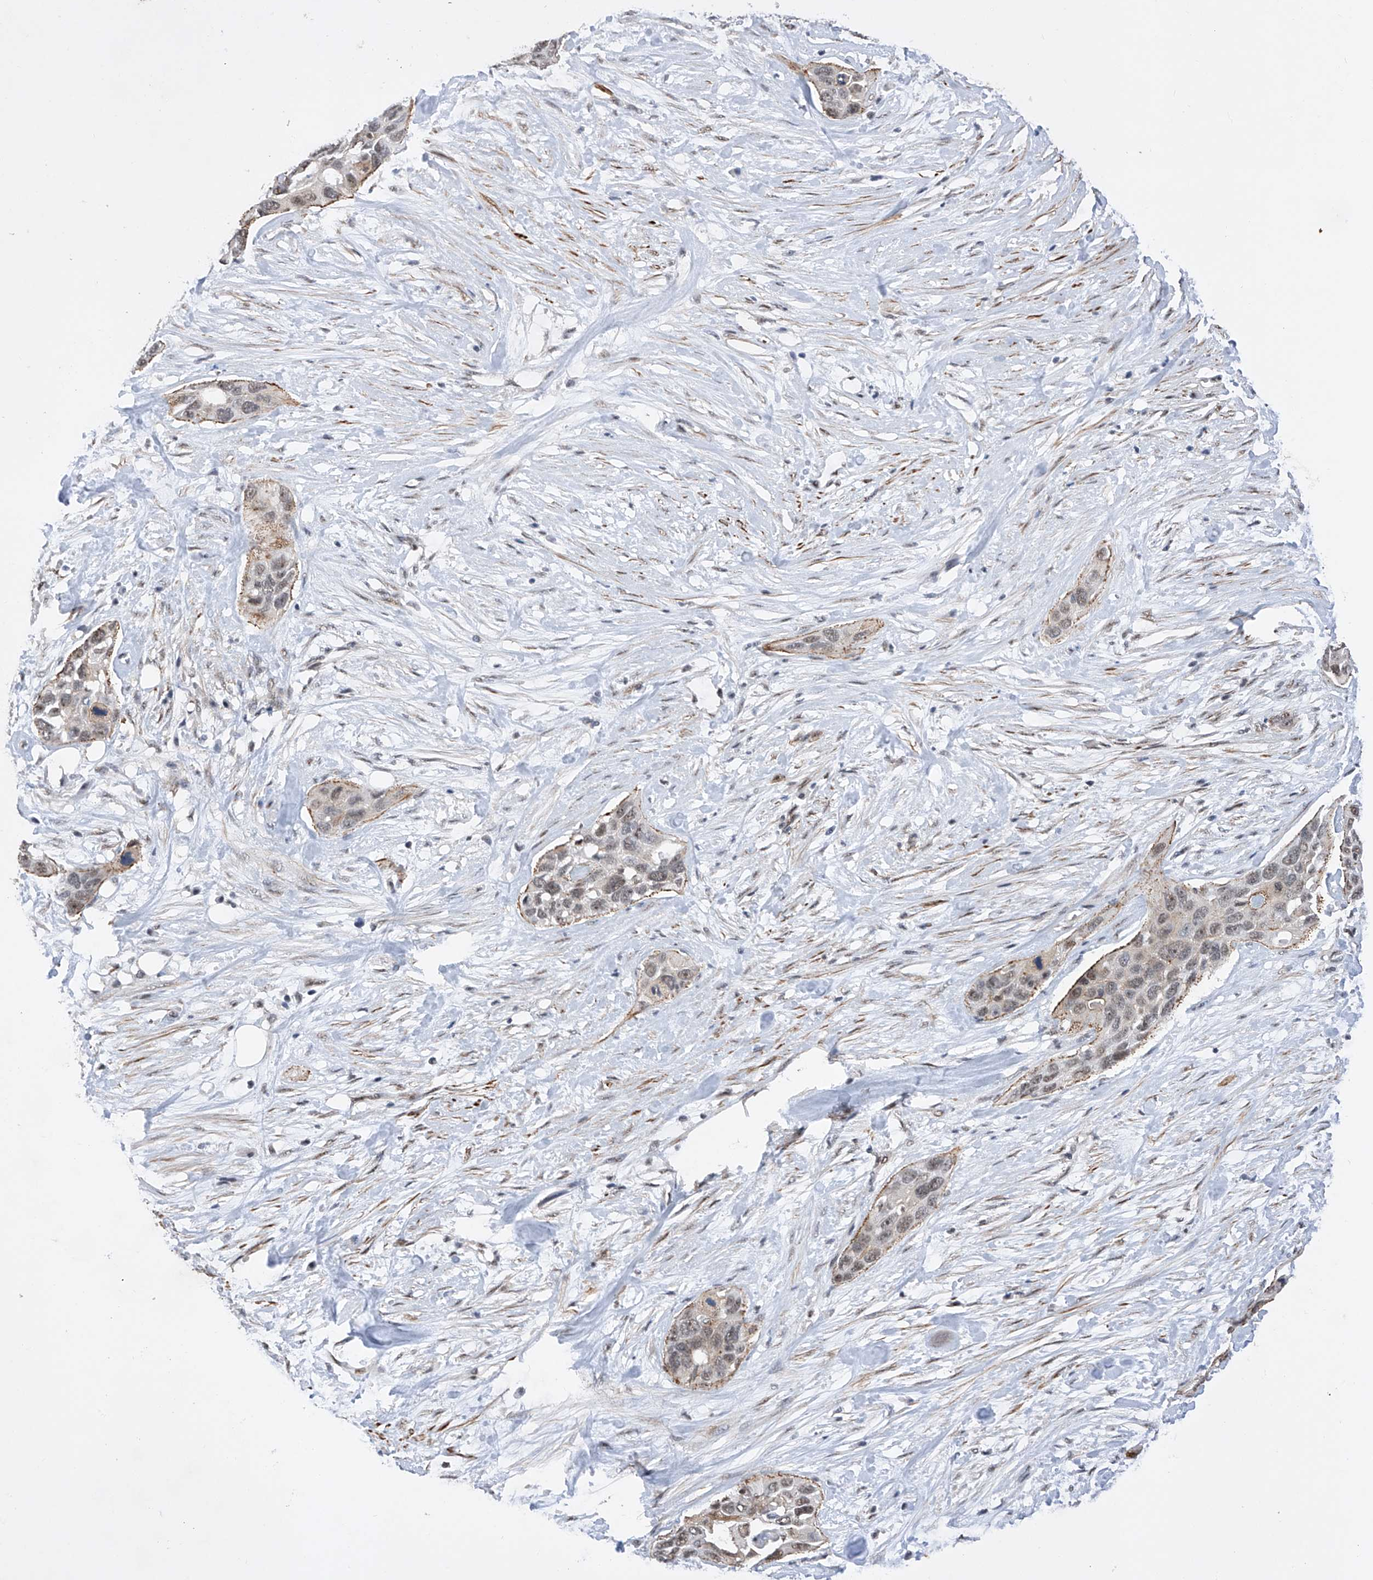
{"staining": {"intensity": "weak", "quantity": "<25%", "location": "nuclear"}, "tissue": "pancreatic cancer", "cell_type": "Tumor cells", "image_type": "cancer", "snomed": [{"axis": "morphology", "description": "Adenocarcinoma, NOS"}, {"axis": "topography", "description": "Pancreas"}], "caption": "Tumor cells show no significant expression in pancreatic cancer (adenocarcinoma). Brightfield microscopy of immunohistochemistry stained with DAB (brown) and hematoxylin (blue), captured at high magnification.", "gene": "NFATC4", "patient": {"sex": "female", "age": 60}}